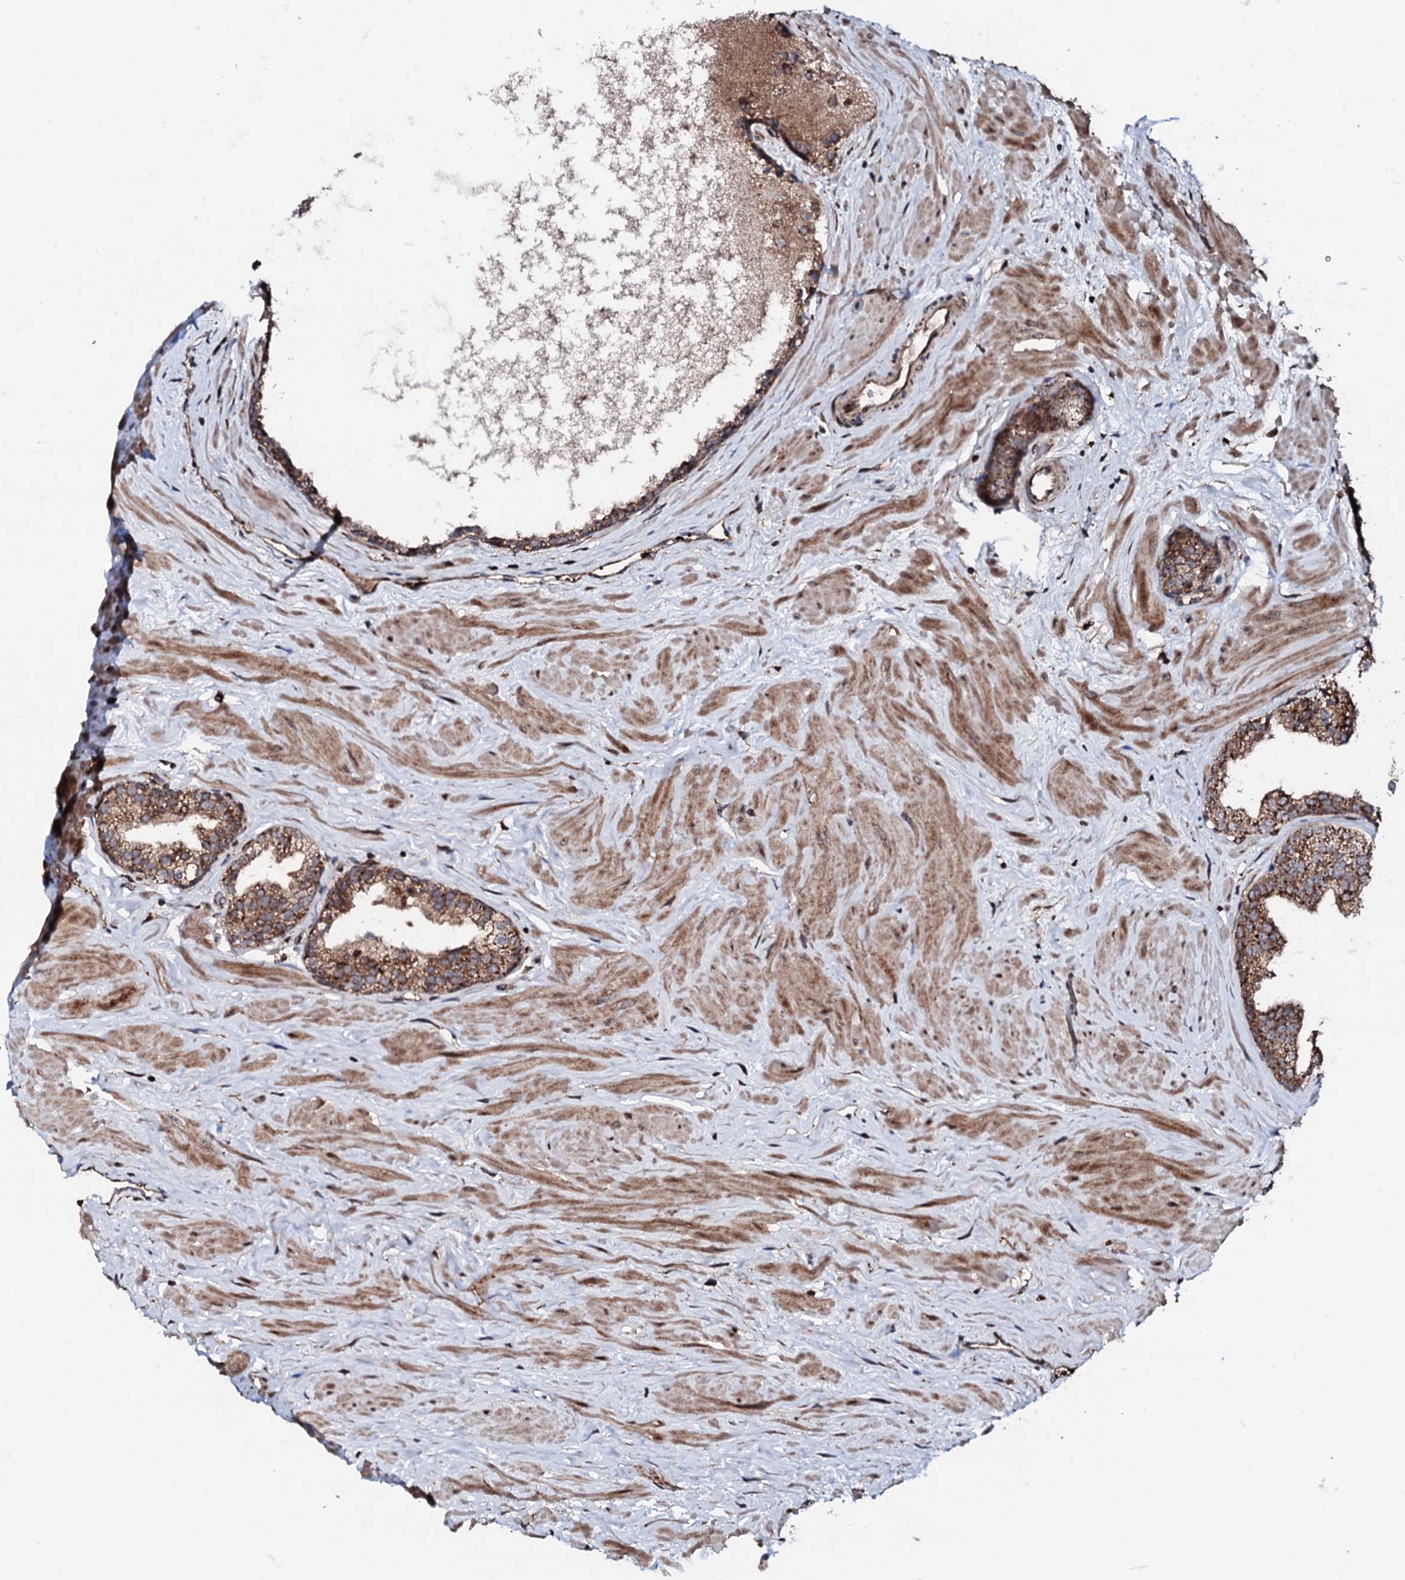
{"staining": {"intensity": "strong", "quantity": ">75%", "location": "cytoplasmic/membranous"}, "tissue": "prostate", "cell_type": "Glandular cells", "image_type": "normal", "snomed": [{"axis": "morphology", "description": "Normal tissue, NOS"}, {"axis": "topography", "description": "Prostate"}], "caption": "Protein staining exhibits strong cytoplasmic/membranous staining in about >75% of glandular cells in unremarkable prostate. Nuclei are stained in blue.", "gene": "ENSG00000256591", "patient": {"sex": "male", "age": 48}}